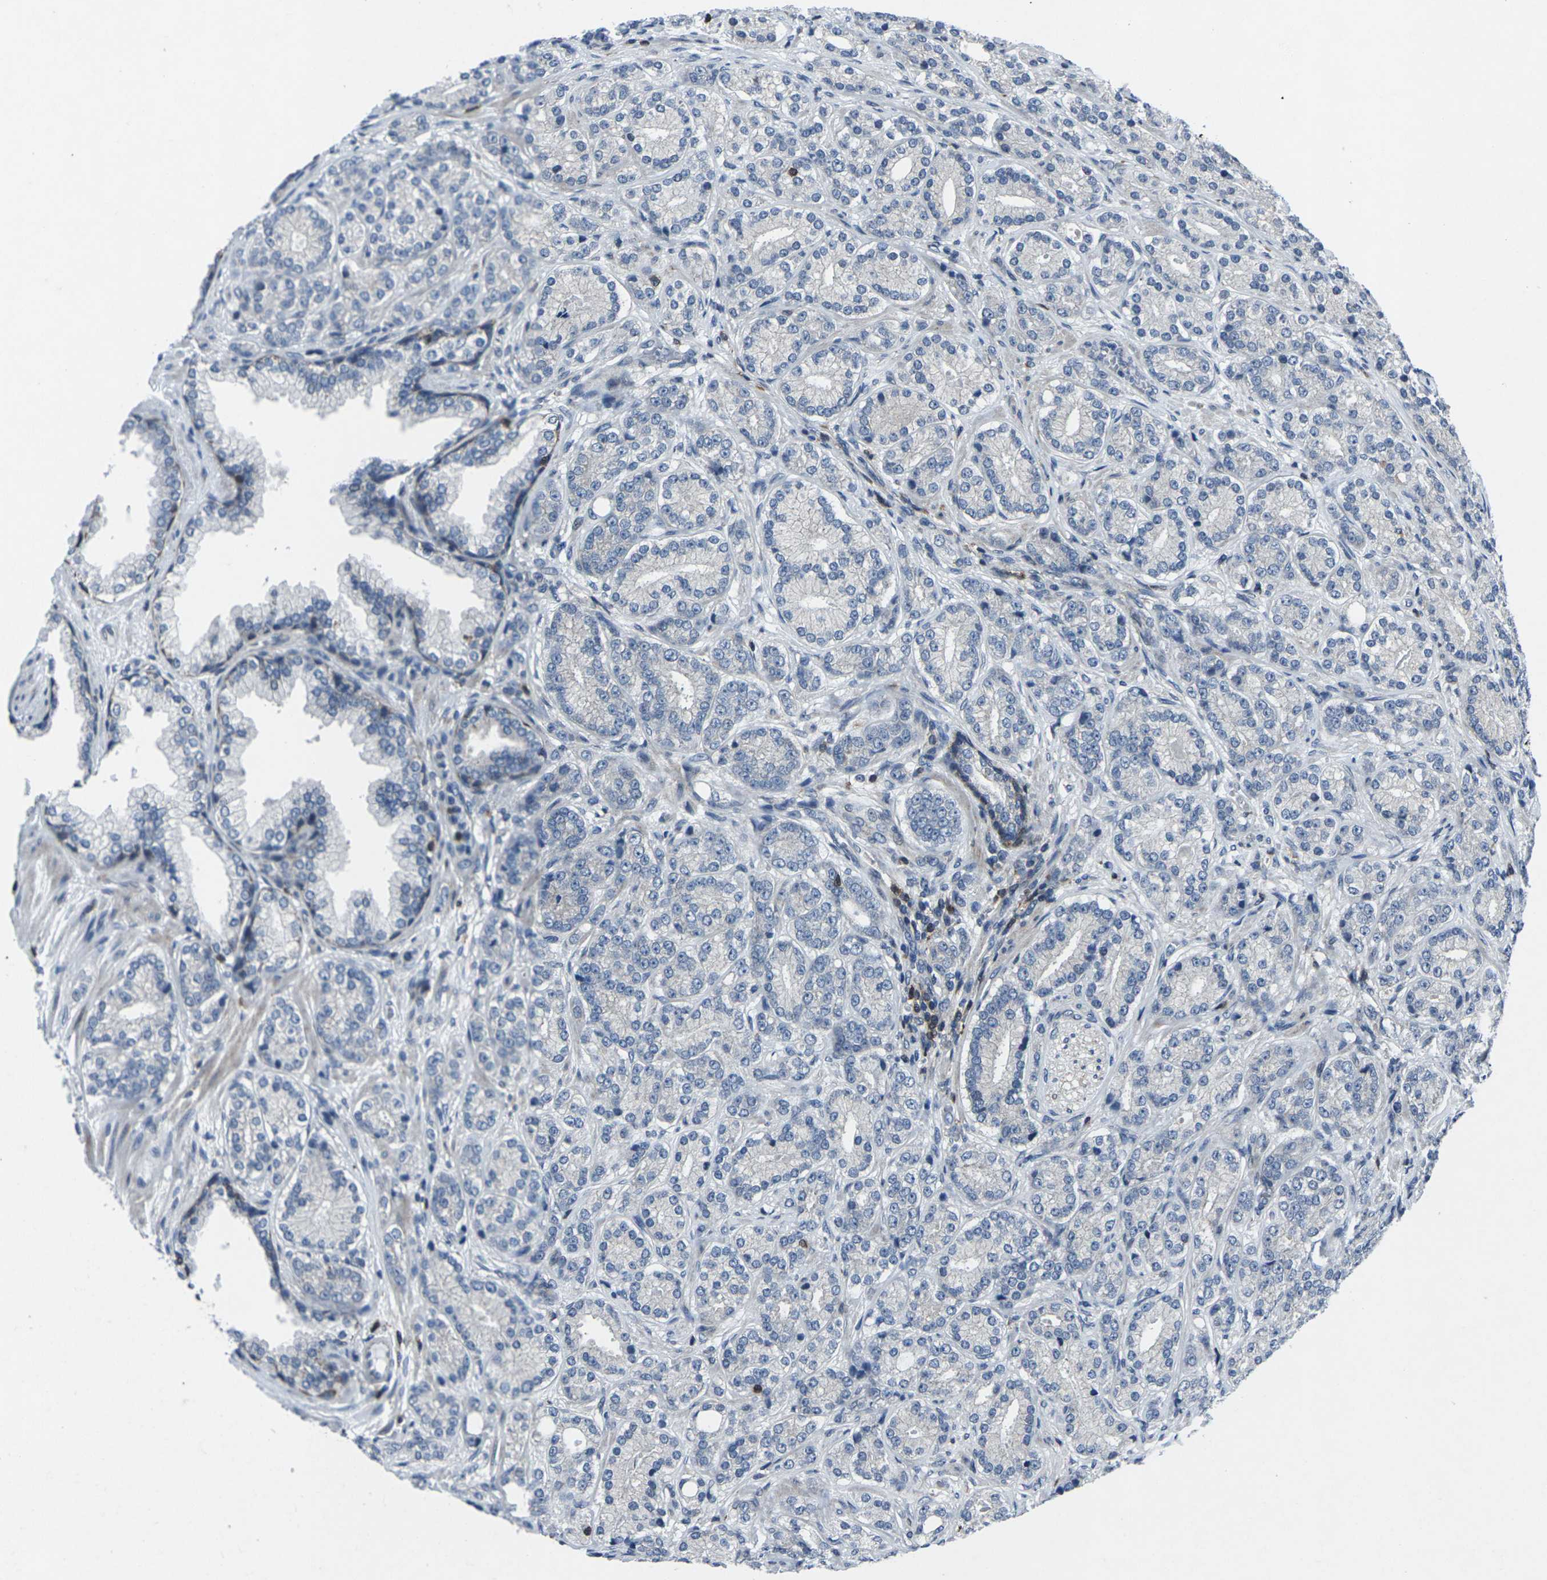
{"staining": {"intensity": "negative", "quantity": "none", "location": "none"}, "tissue": "prostate cancer", "cell_type": "Tumor cells", "image_type": "cancer", "snomed": [{"axis": "morphology", "description": "Adenocarcinoma, High grade"}, {"axis": "topography", "description": "Prostate"}], "caption": "Tumor cells are negative for protein expression in human high-grade adenocarcinoma (prostate).", "gene": "STAT4", "patient": {"sex": "male", "age": 61}}